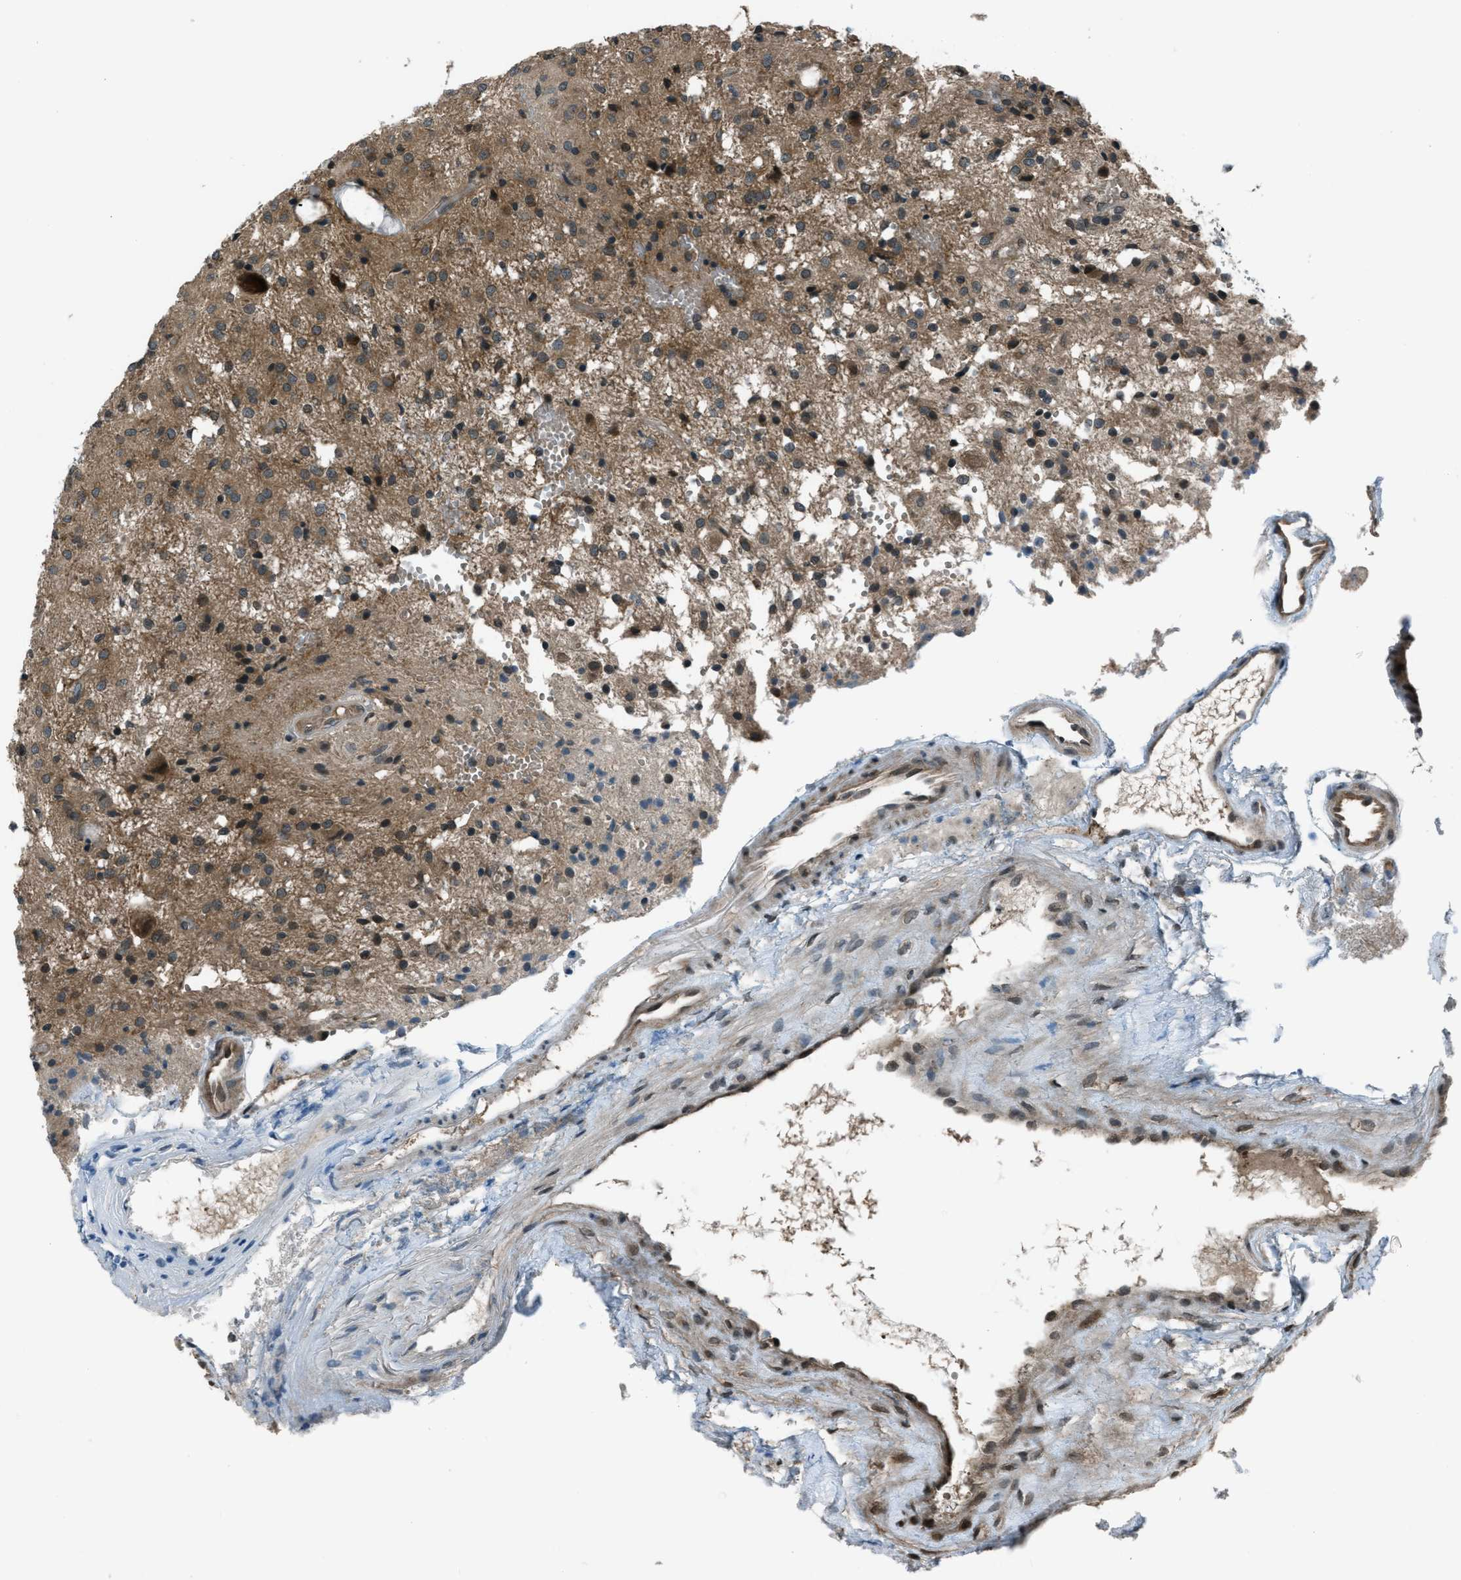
{"staining": {"intensity": "moderate", "quantity": ">75%", "location": "cytoplasmic/membranous,nuclear"}, "tissue": "glioma", "cell_type": "Tumor cells", "image_type": "cancer", "snomed": [{"axis": "morphology", "description": "Glioma, malignant, High grade"}, {"axis": "topography", "description": "Brain"}], "caption": "The image demonstrates staining of malignant glioma (high-grade), revealing moderate cytoplasmic/membranous and nuclear protein expression (brown color) within tumor cells. Nuclei are stained in blue.", "gene": "ASAP2", "patient": {"sex": "female", "age": 59}}